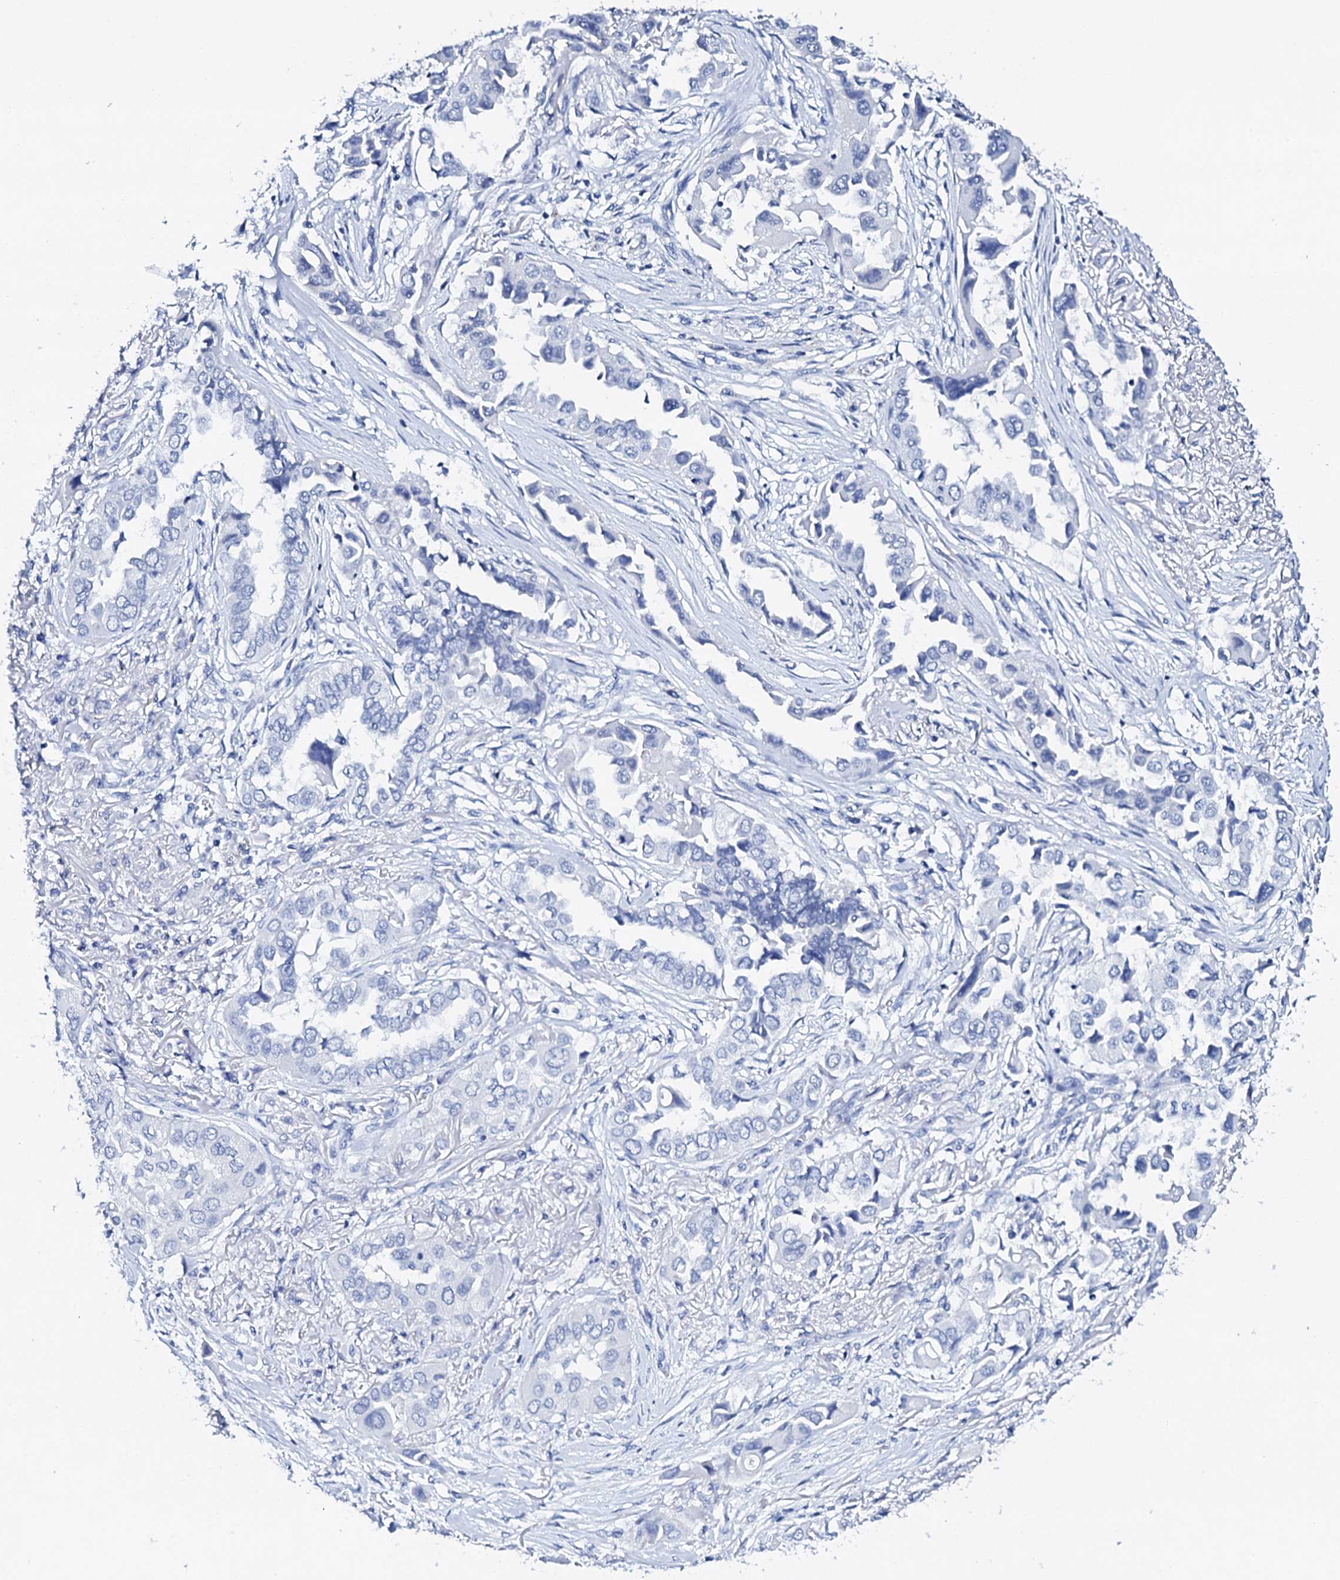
{"staining": {"intensity": "negative", "quantity": "none", "location": "none"}, "tissue": "lung cancer", "cell_type": "Tumor cells", "image_type": "cancer", "snomed": [{"axis": "morphology", "description": "Adenocarcinoma, NOS"}, {"axis": "topography", "description": "Lung"}], "caption": "Immunohistochemical staining of human adenocarcinoma (lung) displays no significant positivity in tumor cells. The staining is performed using DAB (3,3'-diaminobenzidine) brown chromogen with nuclei counter-stained in using hematoxylin.", "gene": "FBXL16", "patient": {"sex": "female", "age": 76}}